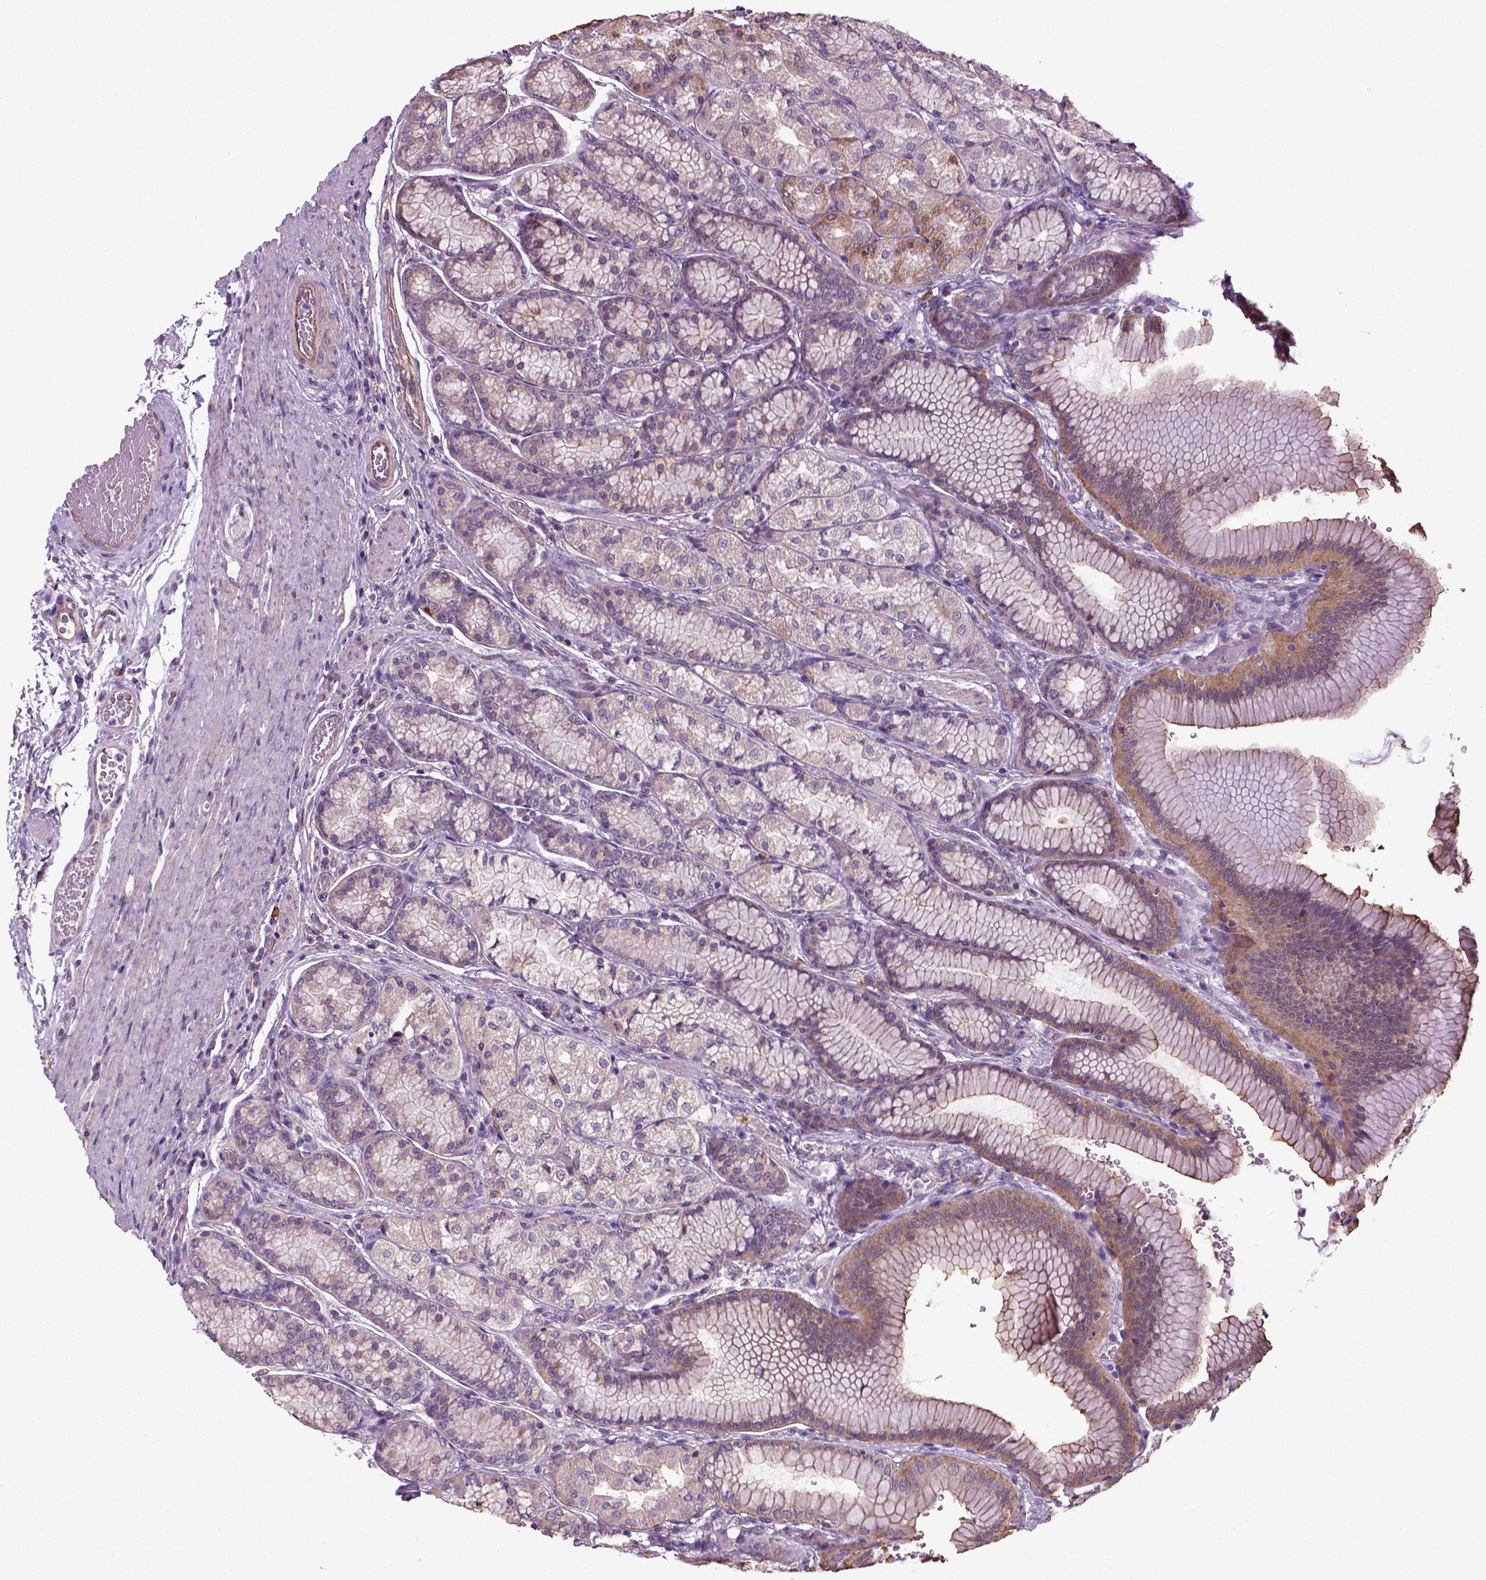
{"staining": {"intensity": "moderate", "quantity": "<25%", "location": "cytoplasmic/membranous"}, "tissue": "stomach", "cell_type": "Glandular cells", "image_type": "normal", "snomed": [{"axis": "morphology", "description": "Normal tissue, NOS"}, {"axis": "morphology", "description": "Adenocarcinoma, NOS"}, {"axis": "morphology", "description": "Adenocarcinoma, High grade"}, {"axis": "topography", "description": "Stomach, upper"}, {"axis": "topography", "description": "Stomach"}], "caption": "Glandular cells demonstrate low levels of moderate cytoplasmic/membranous expression in approximately <25% of cells in normal stomach. Immunohistochemistry stains the protein of interest in brown and the nuclei are stained blue.", "gene": "TPRG1", "patient": {"sex": "female", "age": 65}}